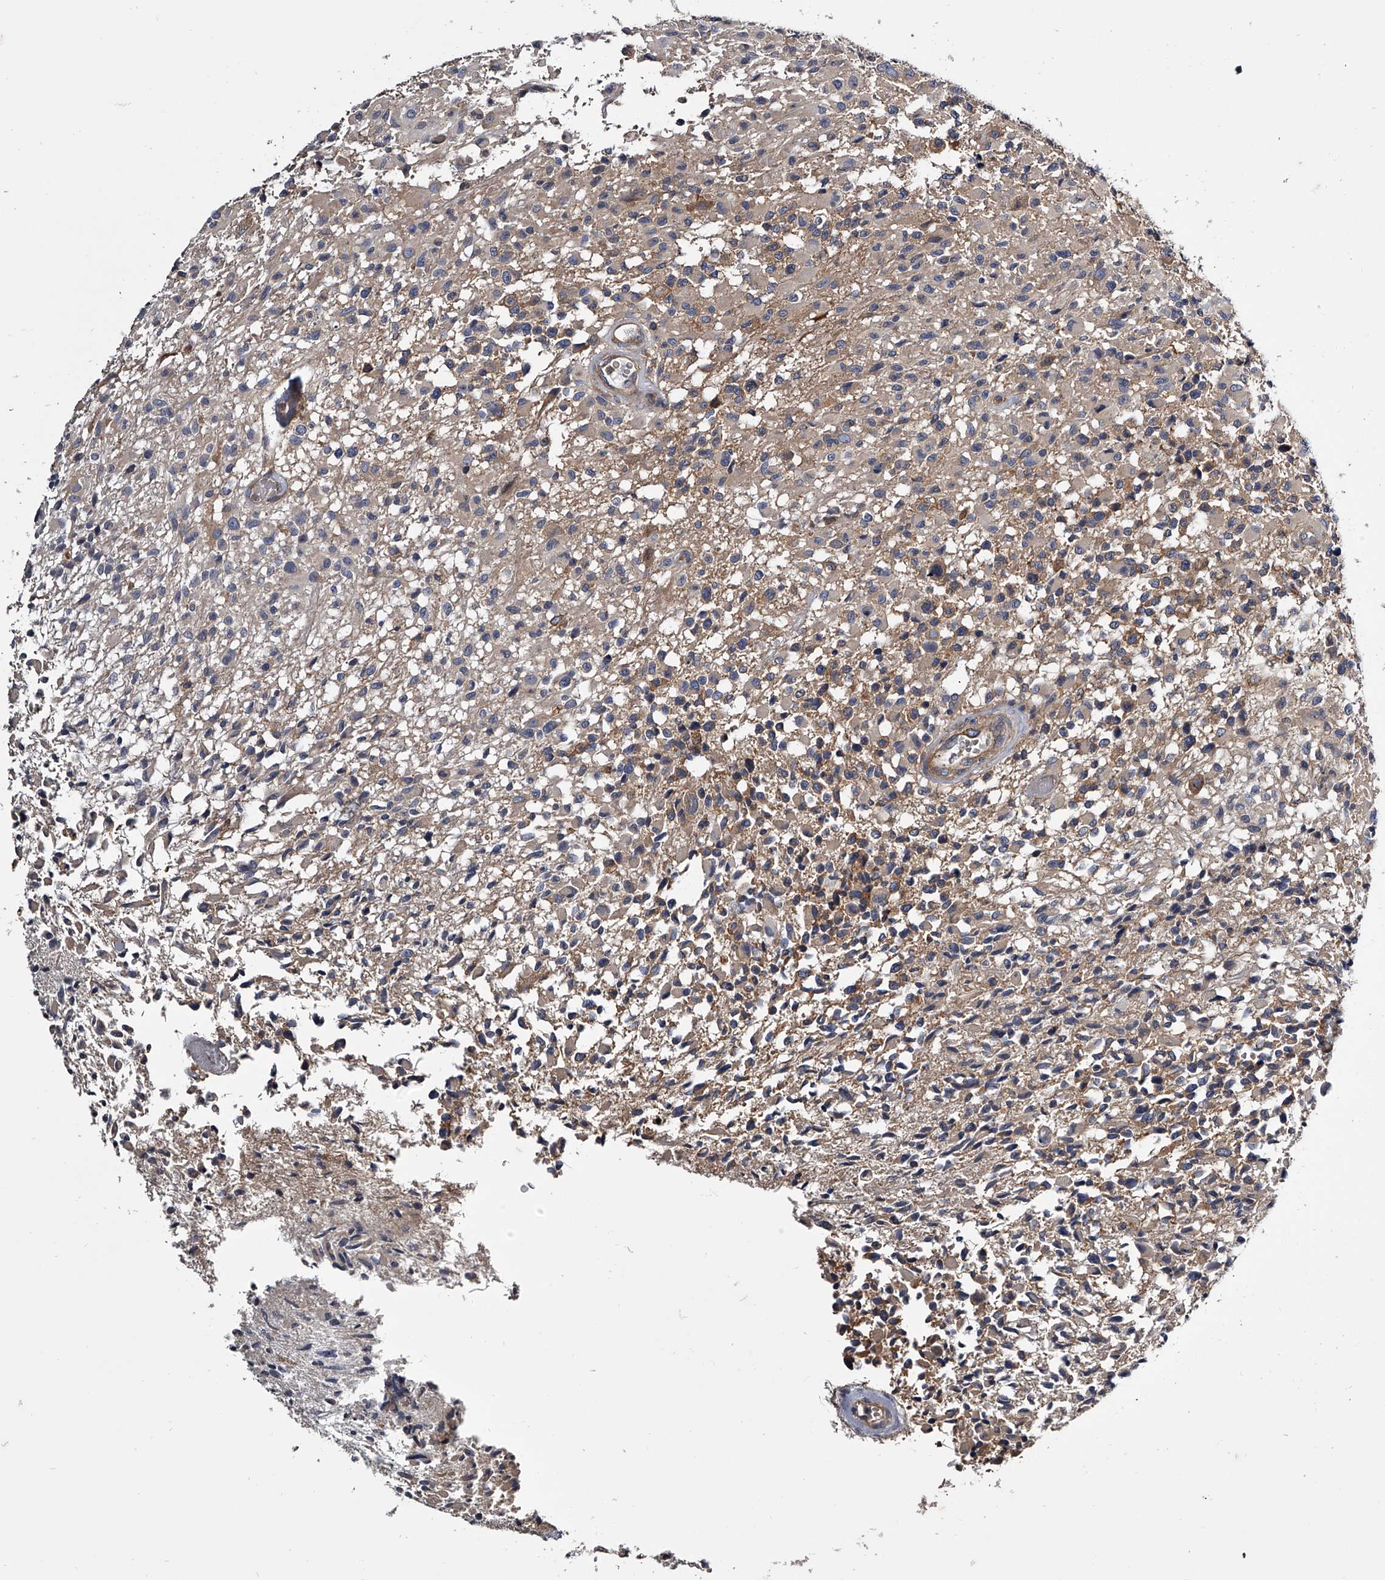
{"staining": {"intensity": "negative", "quantity": "none", "location": "none"}, "tissue": "glioma", "cell_type": "Tumor cells", "image_type": "cancer", "snomed": [{"axis": "morphology", "description": "Glioma, malignant, High grade"}, {"axis": "morphology", "description": "Glioblastoma, NOS"}, {"axis": "topography", "description": "Brain"}], "caption": "Micrograph shows no protein expression in tumor cells of glioma tissue.", "gene": "GAPVD1", "patient": {"sex": "male", "age": 60}}